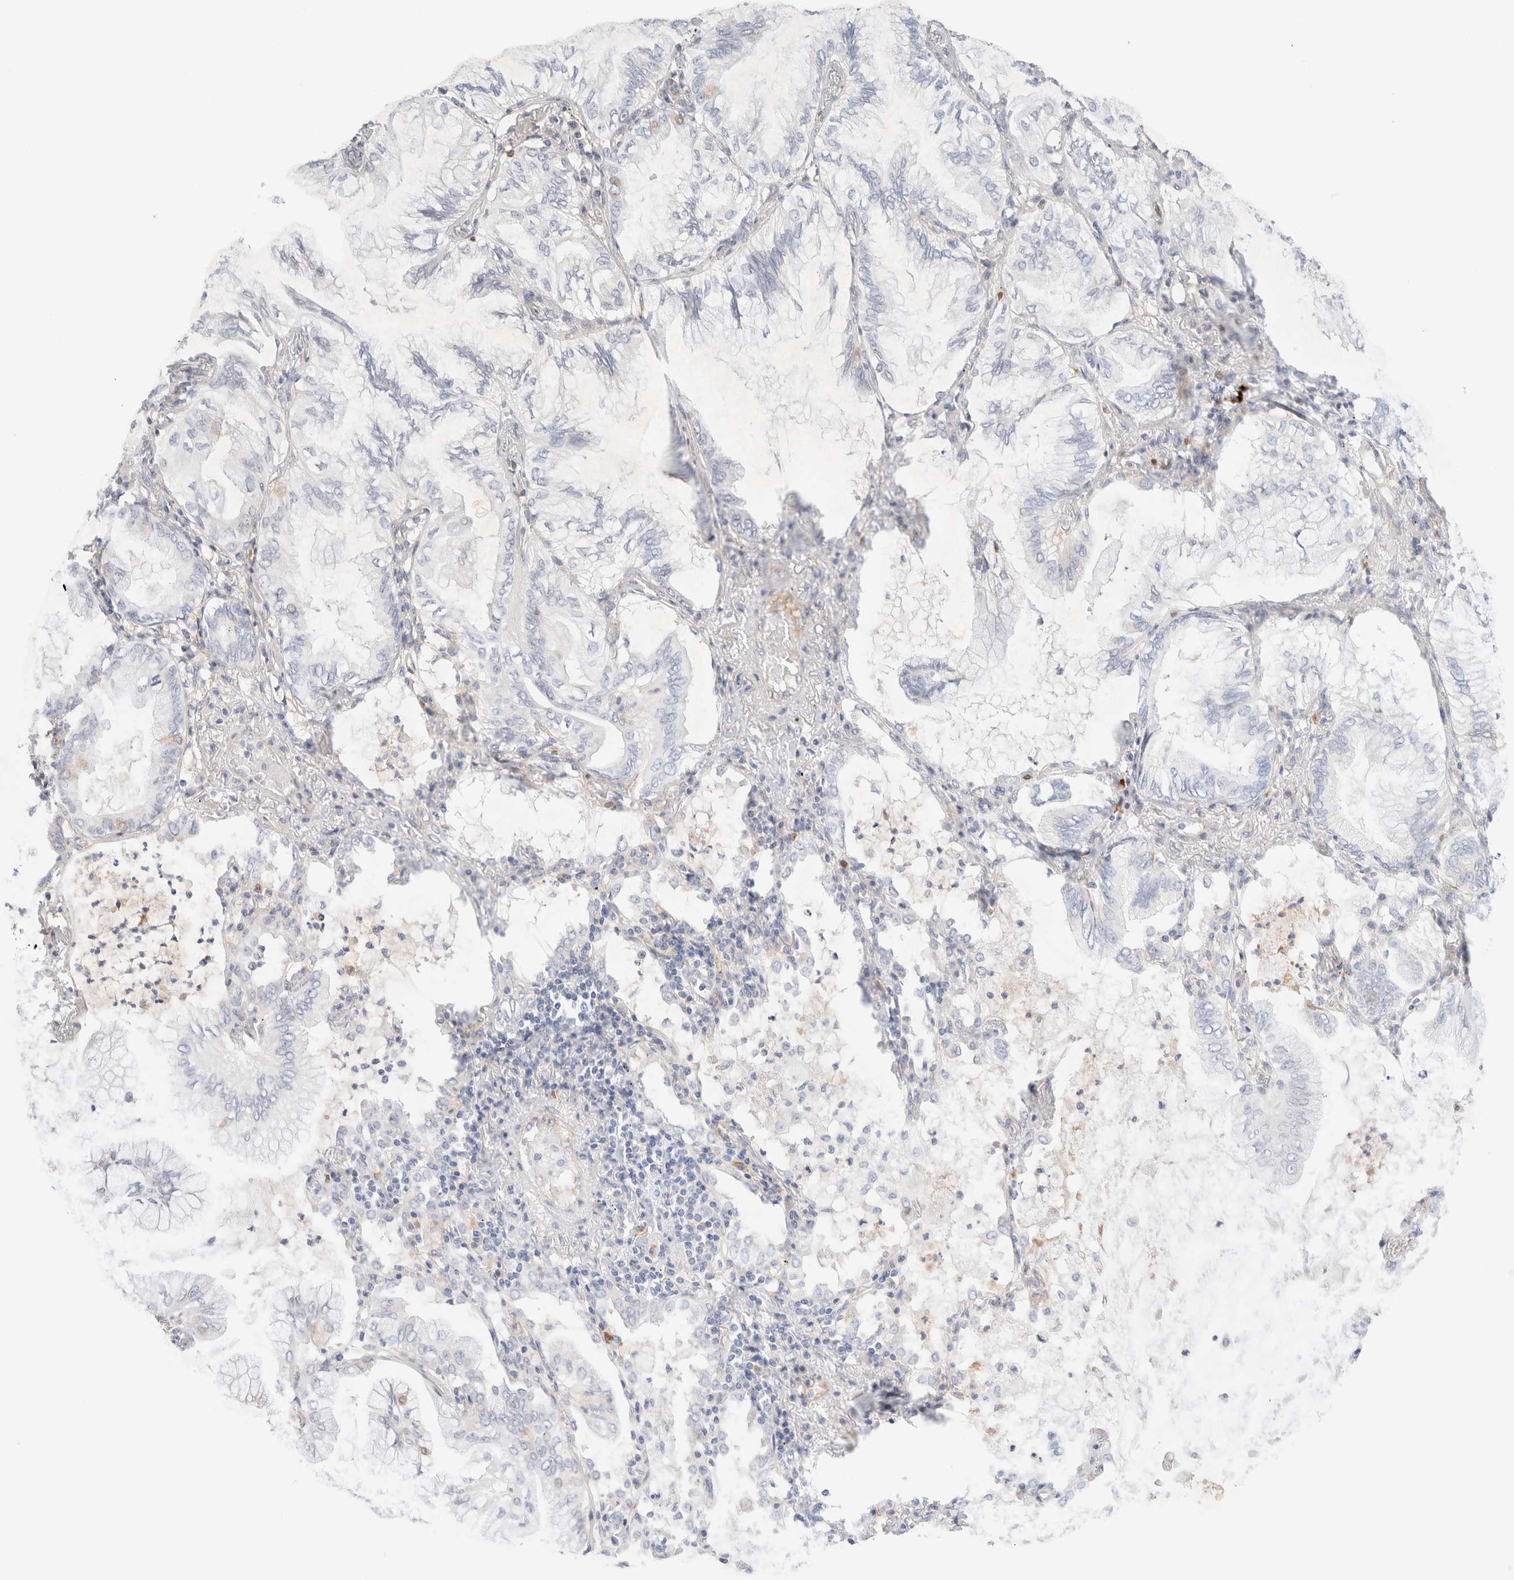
{"staining": {"intensity": "negative", "quantity": "none", "location": "none"}, "tissue": "lung cancer", "cell_type": "Tumor cells", "image_type": "cancer", "snomed": [{"axis": "morphology", "description": "Adenocarcinoma, NOS"}, {"axis": "topography", "description": "Lung"}], "caption": "The histopathology image displays no staining of tumor cells in adenocarcinoma (lung). The staining was performed using DAB to visualize the protein expression in brown, while the nuclei were stained in blue with hematoxylin (Magnification: 20x).", "gene": "SLC25A48", "patient": {"sex": "female", "age": 70}}